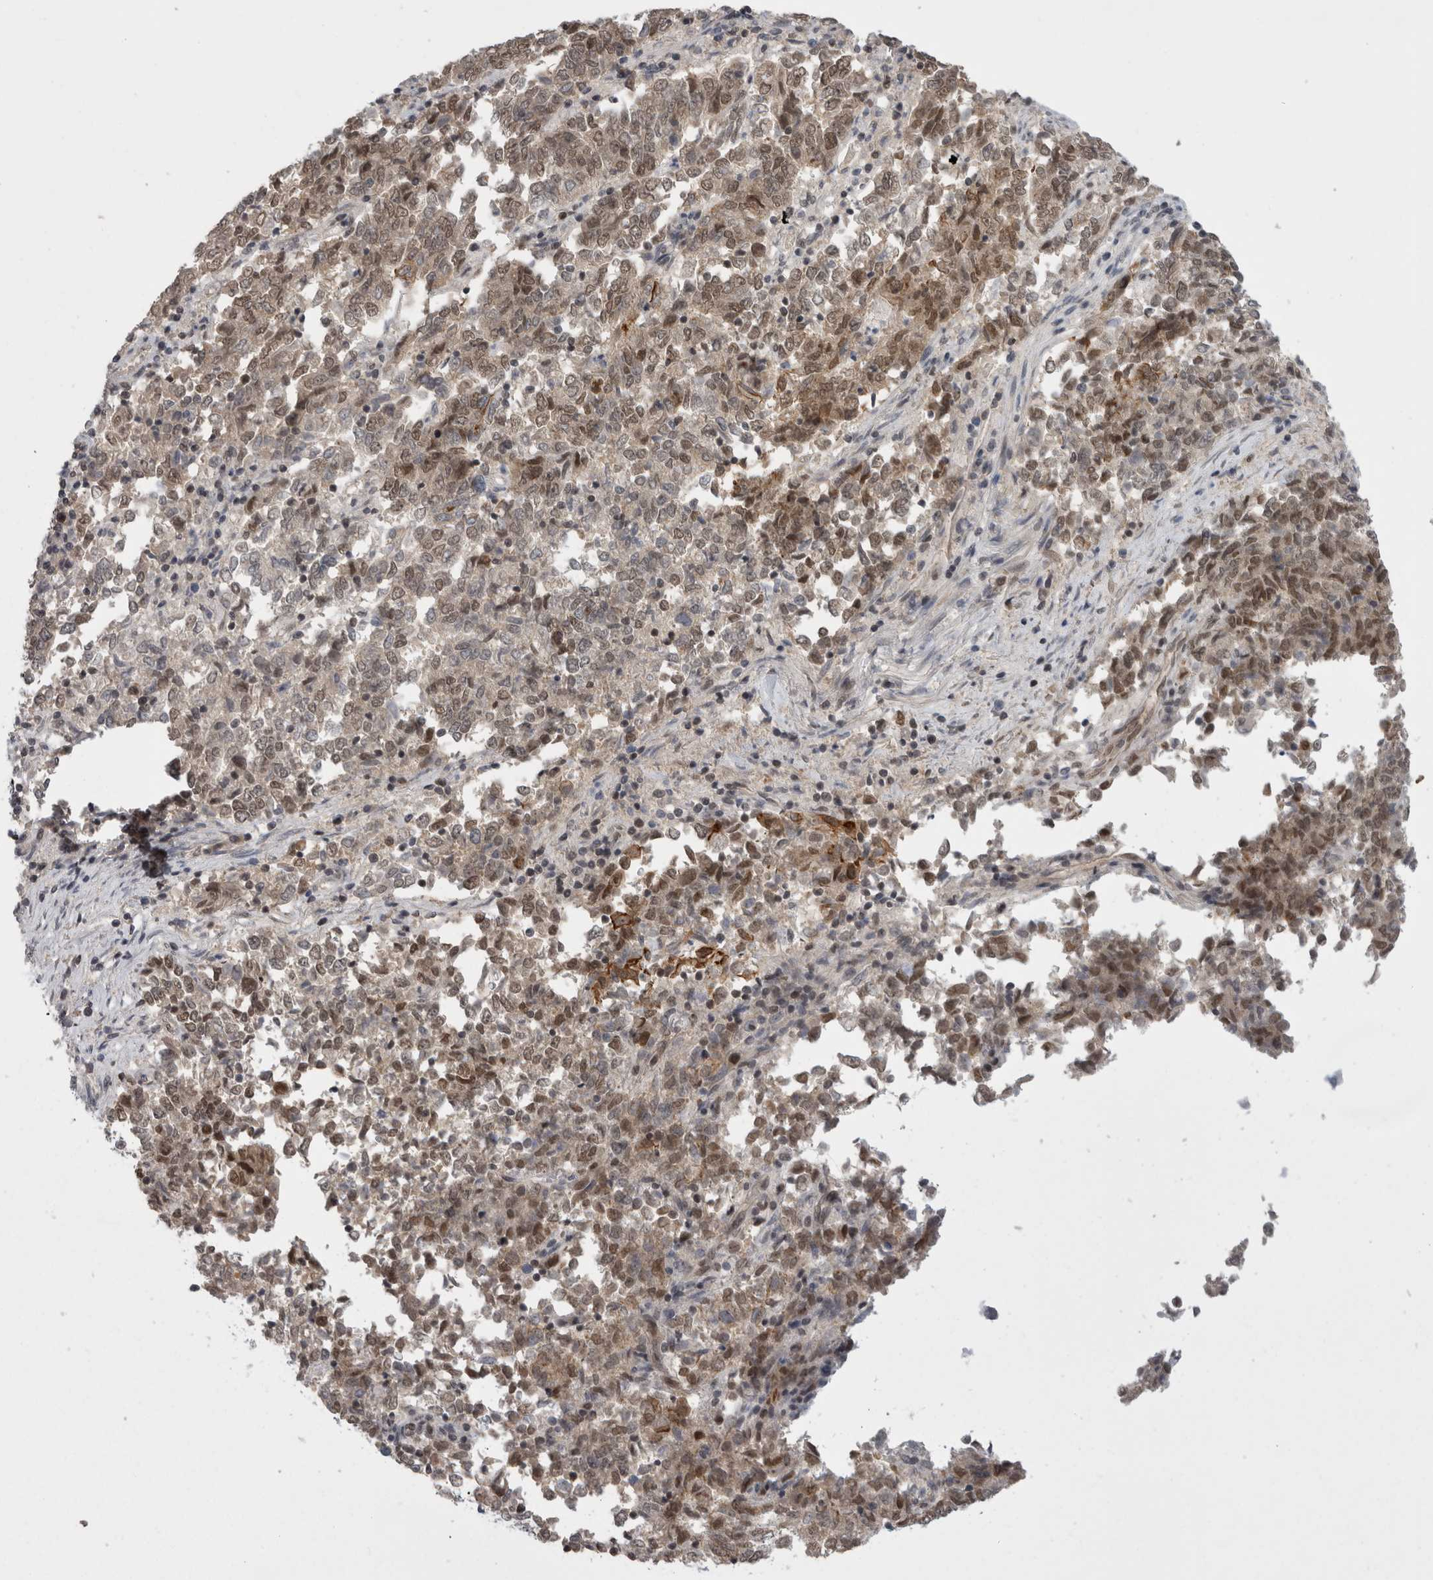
{"staining": {"intensity": "weak", "quantity": ">75%", "location": "cytoplasmic/membranous,nuclear"}, "tissue": "endometrial cancer", "cell_type": "Tumor cells", "image_type": "cancer", "snomed": [{"axis": "morphology", "description": "Adenocarcinoma, NOS"}, {"axis": "topography", "description": "Endometrium"}], "caption": "Immunohistochemistry (IHC) staining of endometrial adenocarcinoma, which reveals low levels of weak cytoplasmic/membranous and nuclear expression in approximately >75% of tumor cells indicating weak cytoplasmic/membranous and nuclear protein positivity. The staining was performed using DAB (brown) for protein detection and nuclei were counterstained in hematoxylin (blue).", "gene": "ZNF341", "patient": {"sex": "female", "age": 80}}